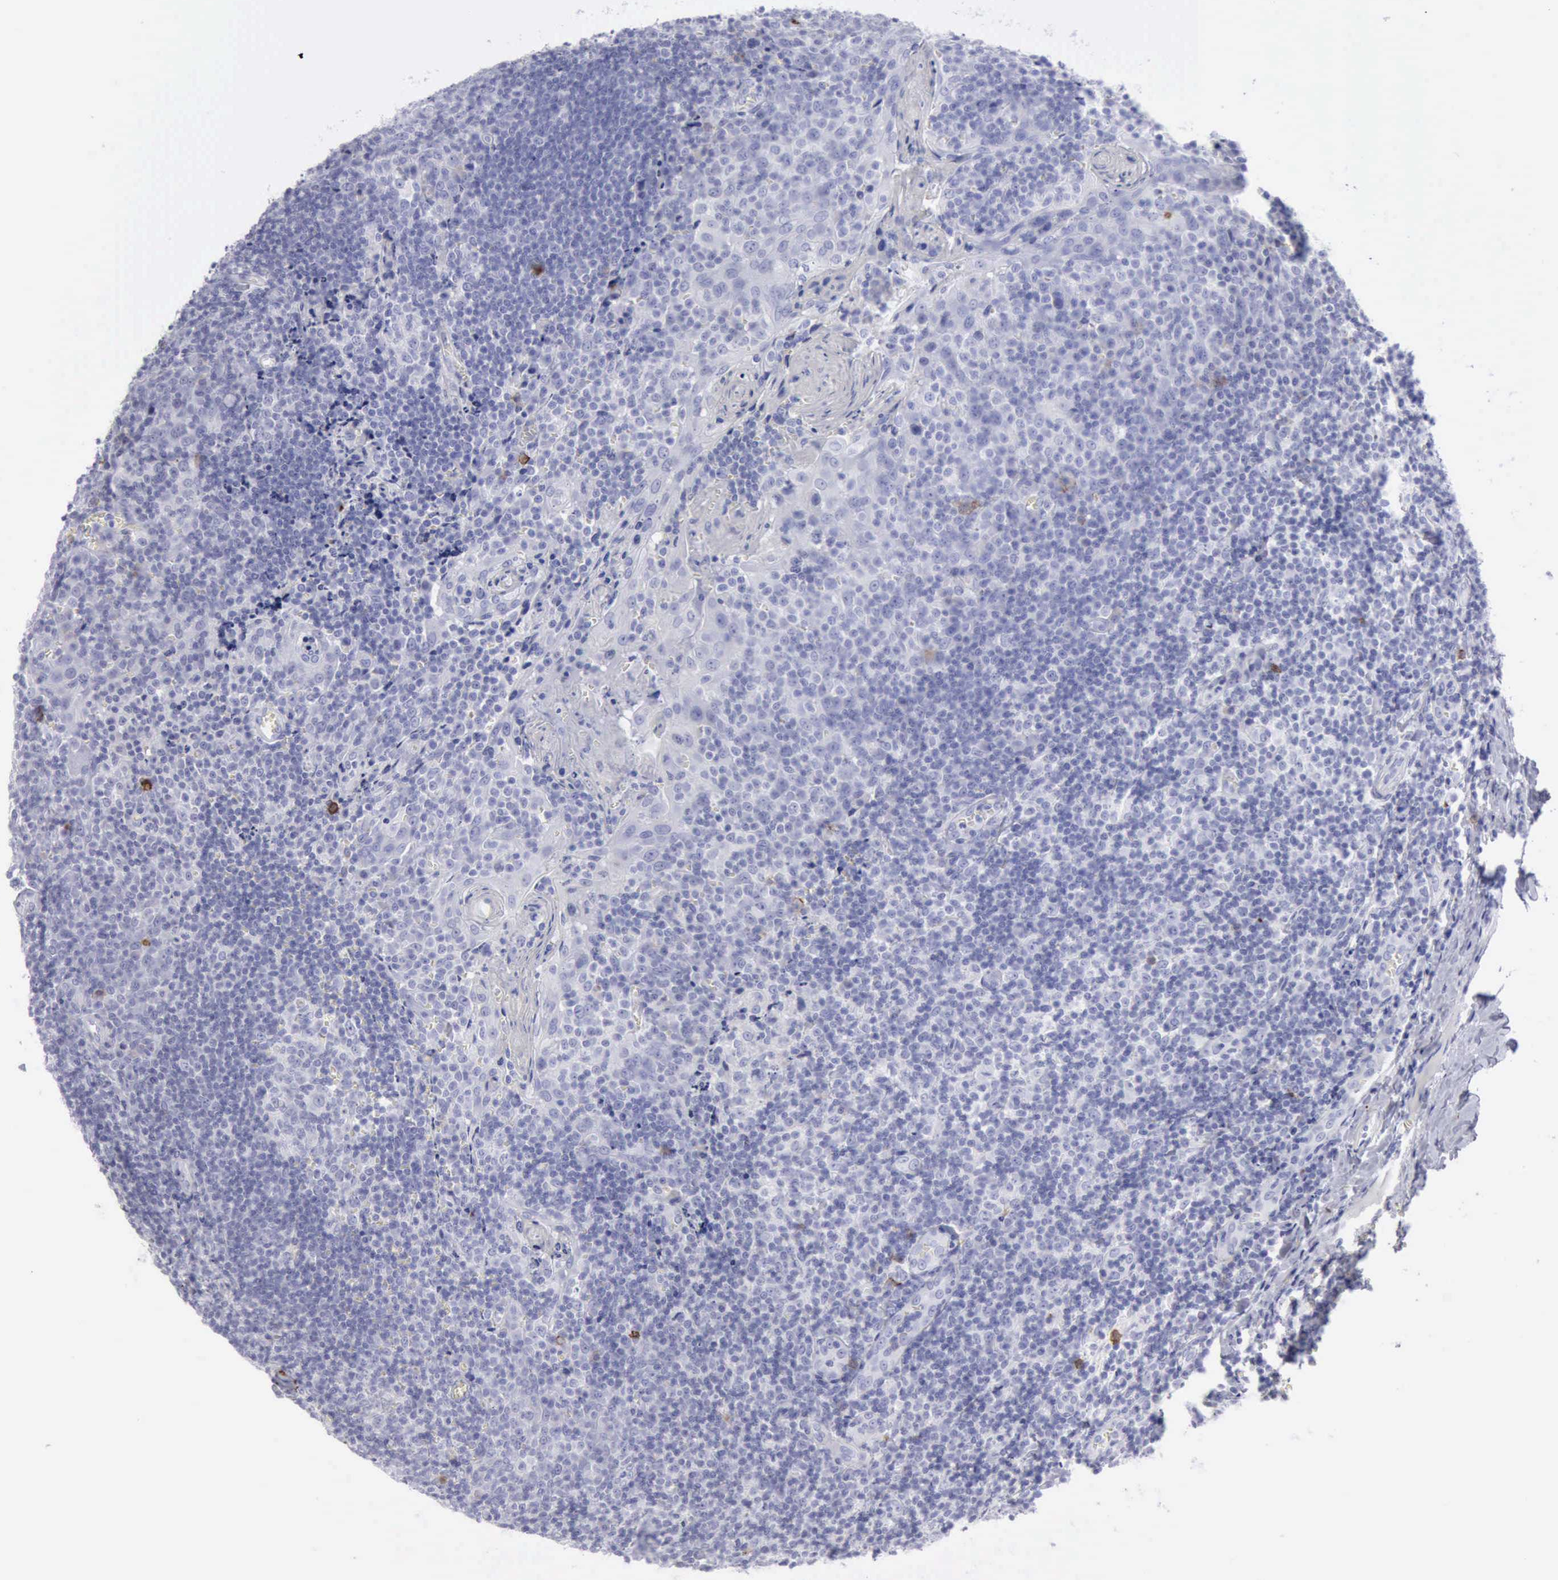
{"staining": {"intensity": "negative", "quantity": "none", "location": "none"}, "tissue": "tonsil", "cell_type": "Germinal center cells", "image_type": "normal", "snomed": [{"axis": "morphology", "description": "Normal tissue, NOS"}, {"axis": "topography", "description": "Tonsil"}], "caption": "Immunohistochemistry (IHC) of normal human tonsil displays no staining in germinal center cells.", "gene": "NCAM1", "patient": {"sex": "male", "age": 20}}